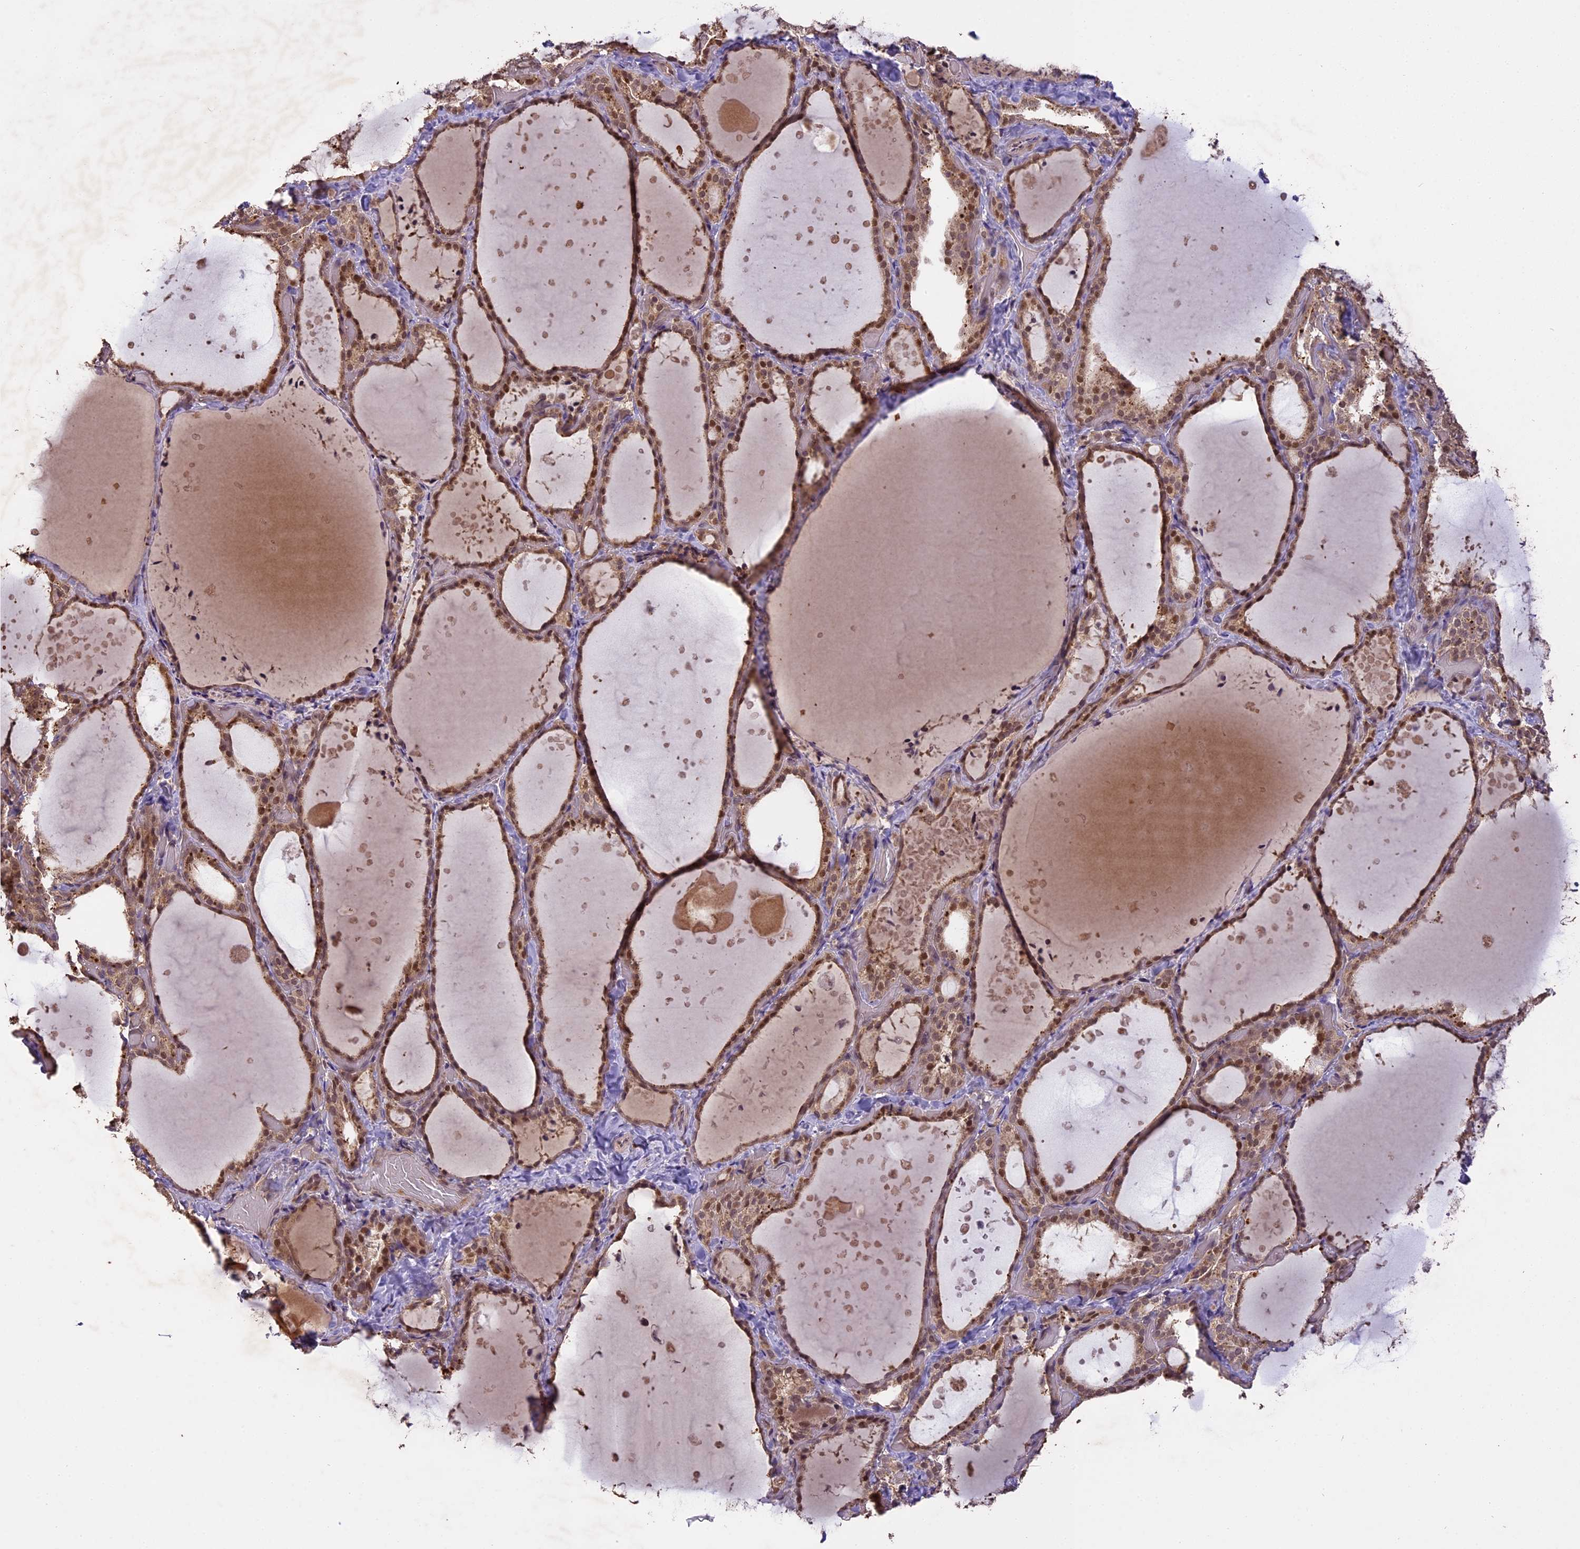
{"staining": {"intensity": "moderate", "quantity": ">75%", "location": "cytoplasmic/membranous,nuclear"}, "tissue": "thyroid gland", "cell_type": "Glandular cells", "image_type": "normal", "snomed": [{"axis": "morphology", "description": "Normal tissue, NOS"}, {"axis": "topography", "description": "Thyroid gland"}], "caption": "Protein analysis of benign thyroid gland exhibits moderate cytoplasmic/membranous,nuclear positivity in approximately >75% of glandular cells. (DAB (3,3'-diaminobenzidine) IHC, brown staining for protein, blue staining for nuclei).", "gene": "TIGD7", "patient": {"sex": "female", "age": 44}}